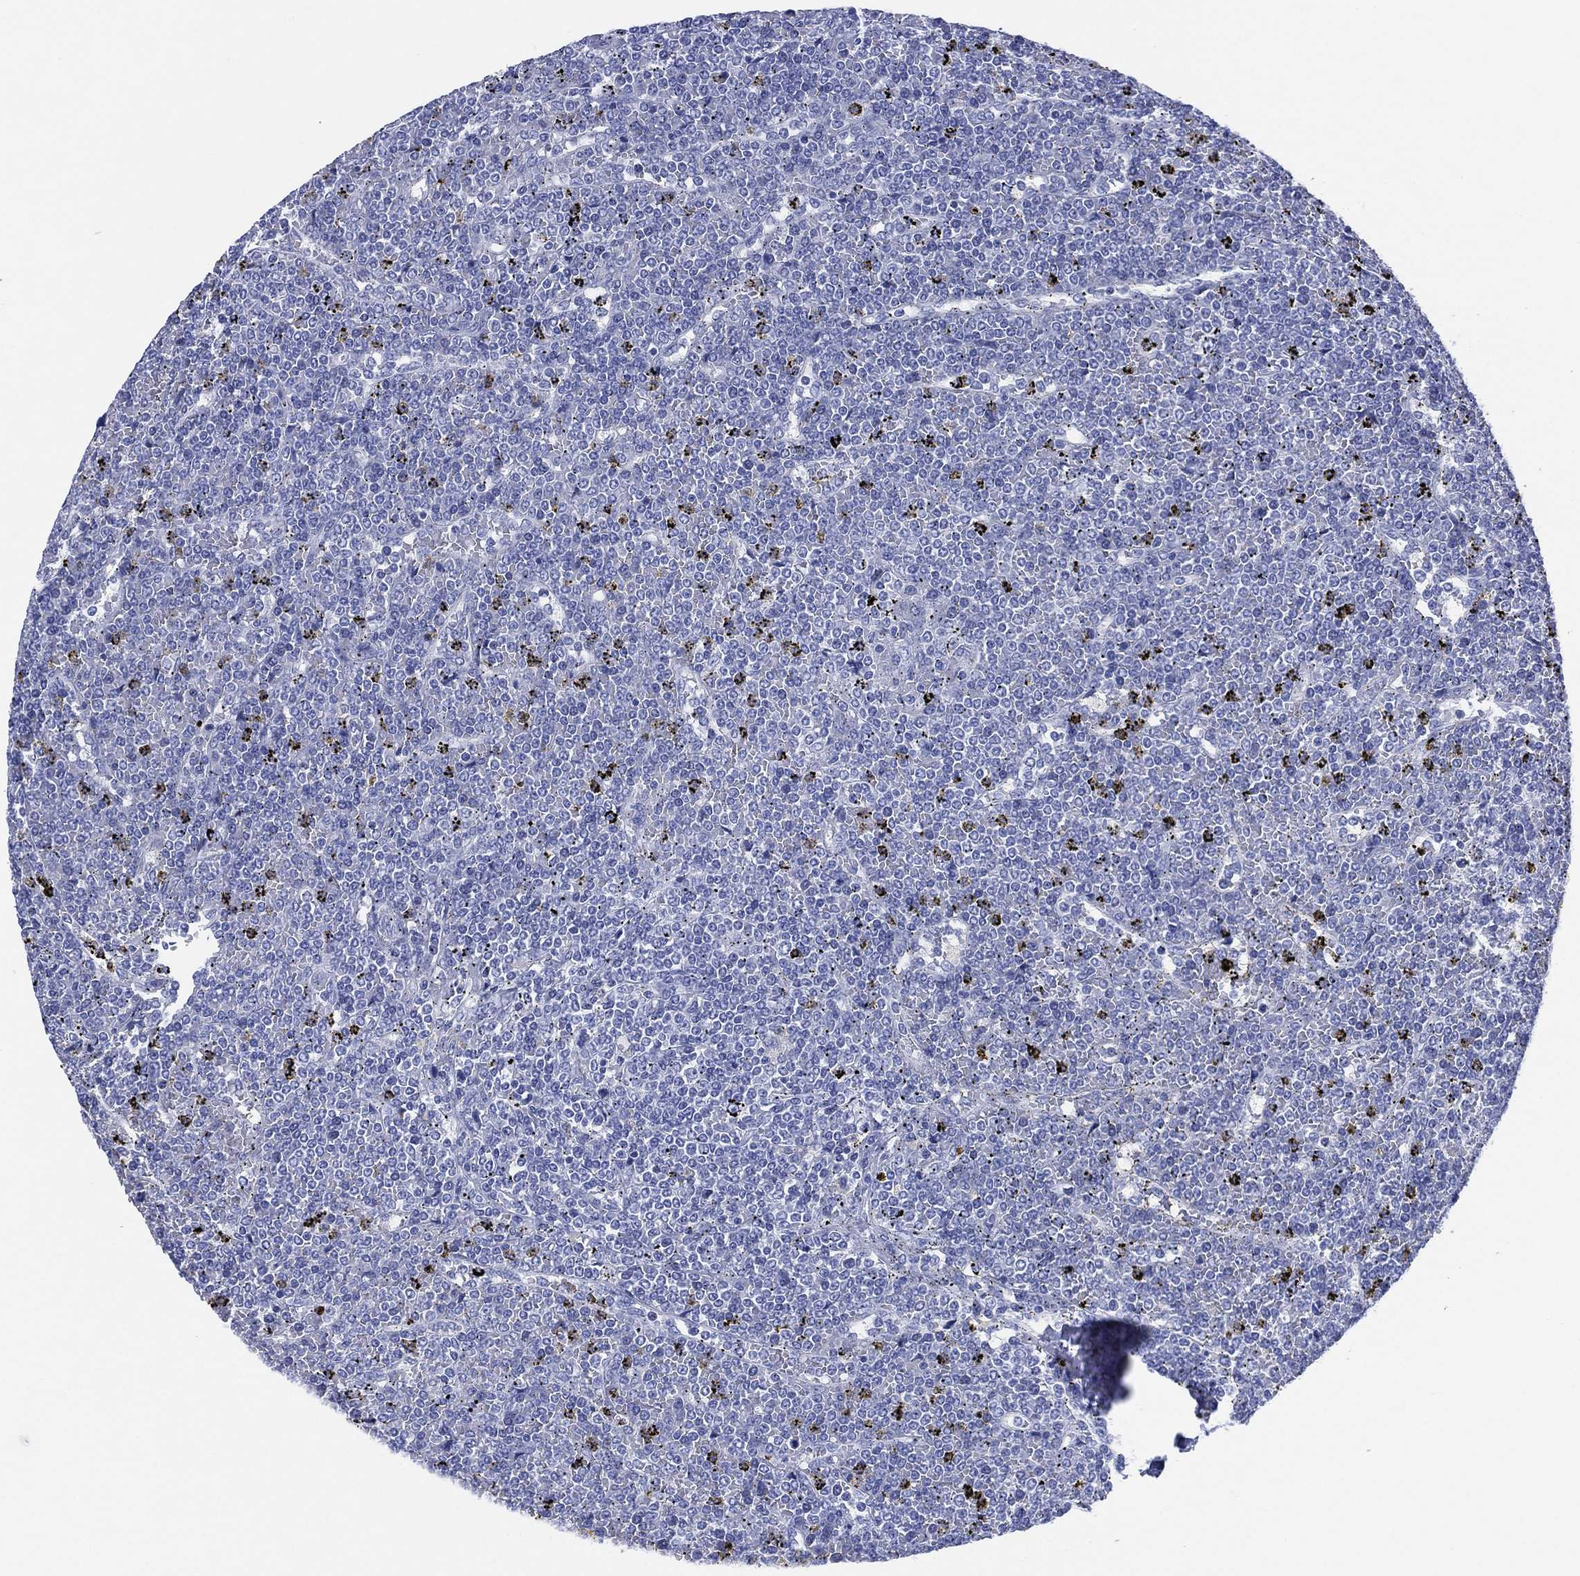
{"staining": {"intensity": "strong", "quantity": "<25%", "location": "cytoplasmic/membranous"}, "tissue": "lymphoma", "cell_type": "Tumor cells", "image_type": "cancer", "snomed": [{"axis": "morphology", "description": "Malignant lymphoma, non-Hodgkin's type, Low grade"}, {"axis": "topography", "description": "Spleen"}], "caption": "IHC (DAB (3,3'-diaminobenzidine)) staining of human malignant lymphoma, non-Hodgkin's type (low-grade) displays strong cytoplasmic/membranous protein expression in about <25% of tumor cells. The protein is stained brown, and the nuclei are stained in blue (DAB (3,3'-diaminobenzidine) IHC with brightfield microscopy, high magnification).", "gene": "SLC9C2", "patient": {"sex": "female", "age": 19}}